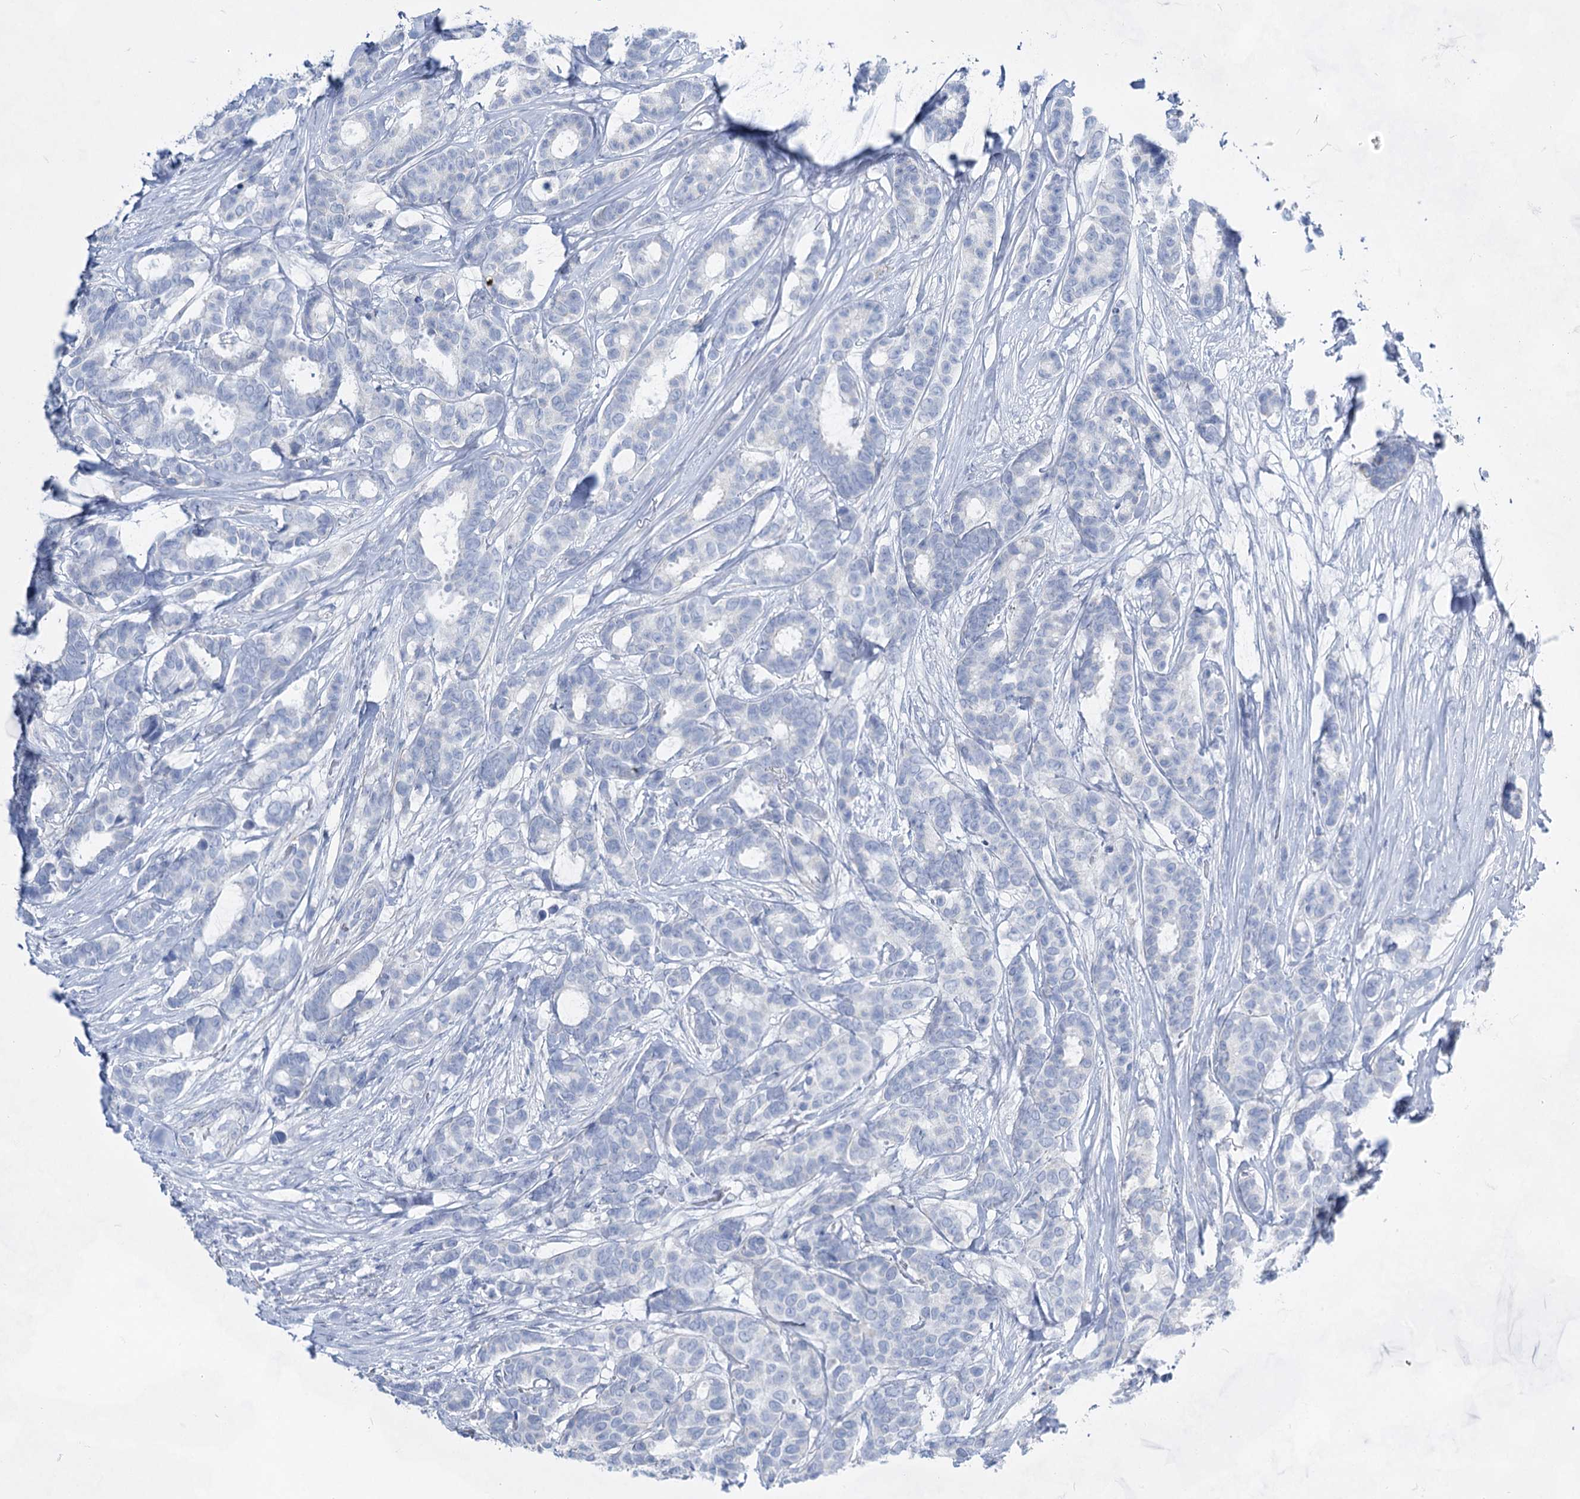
{"staining": {"intensity": "negative", "quantity": "none", "location": "none"}, "tissue": "breast cancer", "cell_type": "Tumor cells", "image_type": "cancer", "snomed": [{"axis": "morphology", "description": "Duct carcinoma"}, {"axis": "topography", "description": "Breast"}], "caption": "This photomicrograph is of breast cancer (infiltrating ductal carcinoma) stained with immunohistochemistry (IHC) to label a protein in brown with the nuclei are counter-stained blue. There is no expression in tumor cells.", "gene": "ACRV1", "patient": {"sex": "female", "age": 87}}